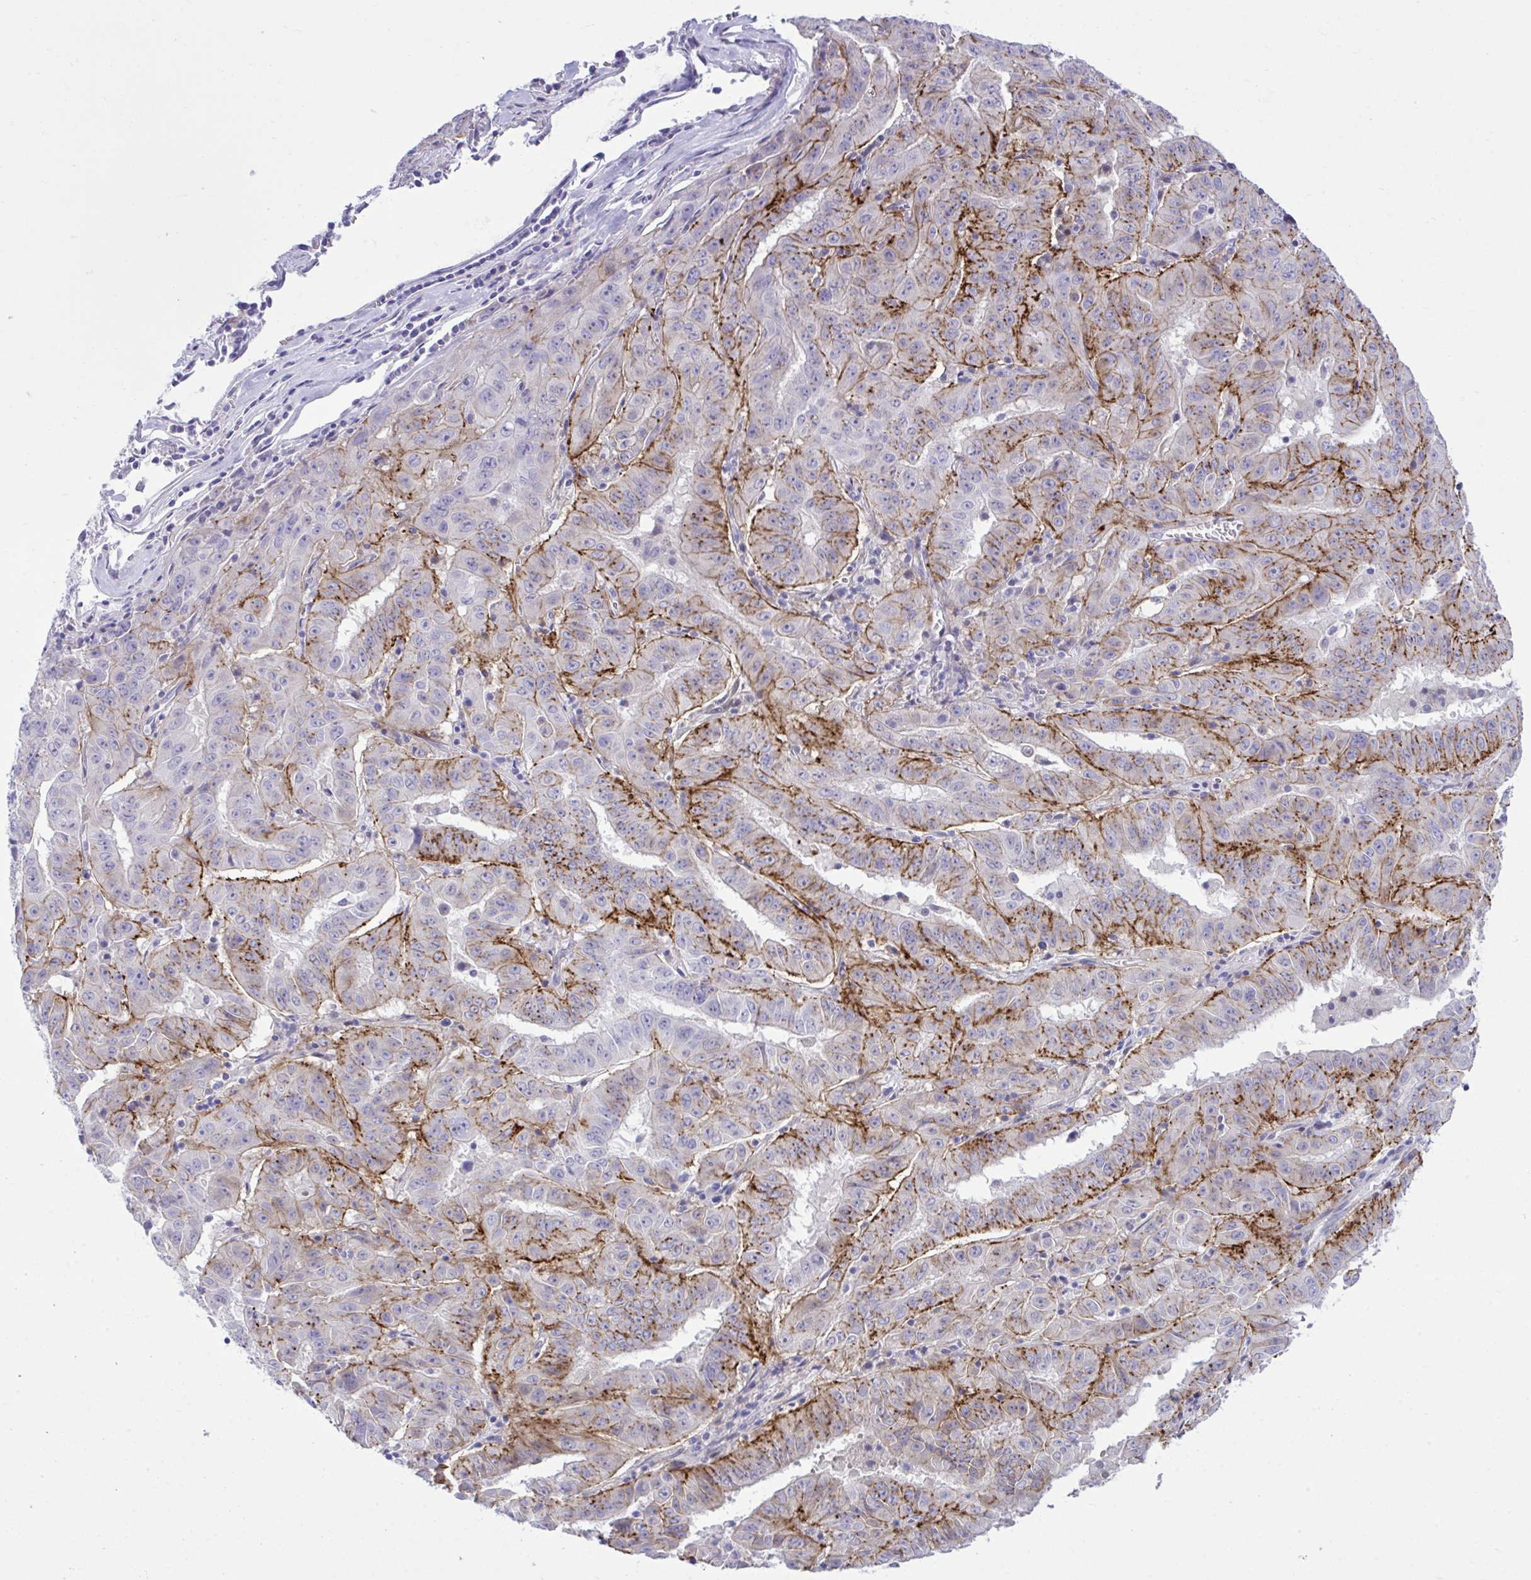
{"staining": {"intensity": "strong", "quantity": "25%-75%", "location": "cytoplasmic/membranous"}, "tissue": "pancreatic cancer", "cell_type": "Tumor cells", "image_type": "cancer", "snomed": [{"axis": "morphology", "description": "Adenocarcinoma, NOS"}, {"axis": "topography", "description": "Pancreas"}], "caption": "This is an image of IHC staining of pancreatic cancer (adenocarcinoma), which shows strong expression in the cytoplasmic/membranous of tumor cells.", "gene": "MED9", "patient": {"sex": "male", "age": 63}}